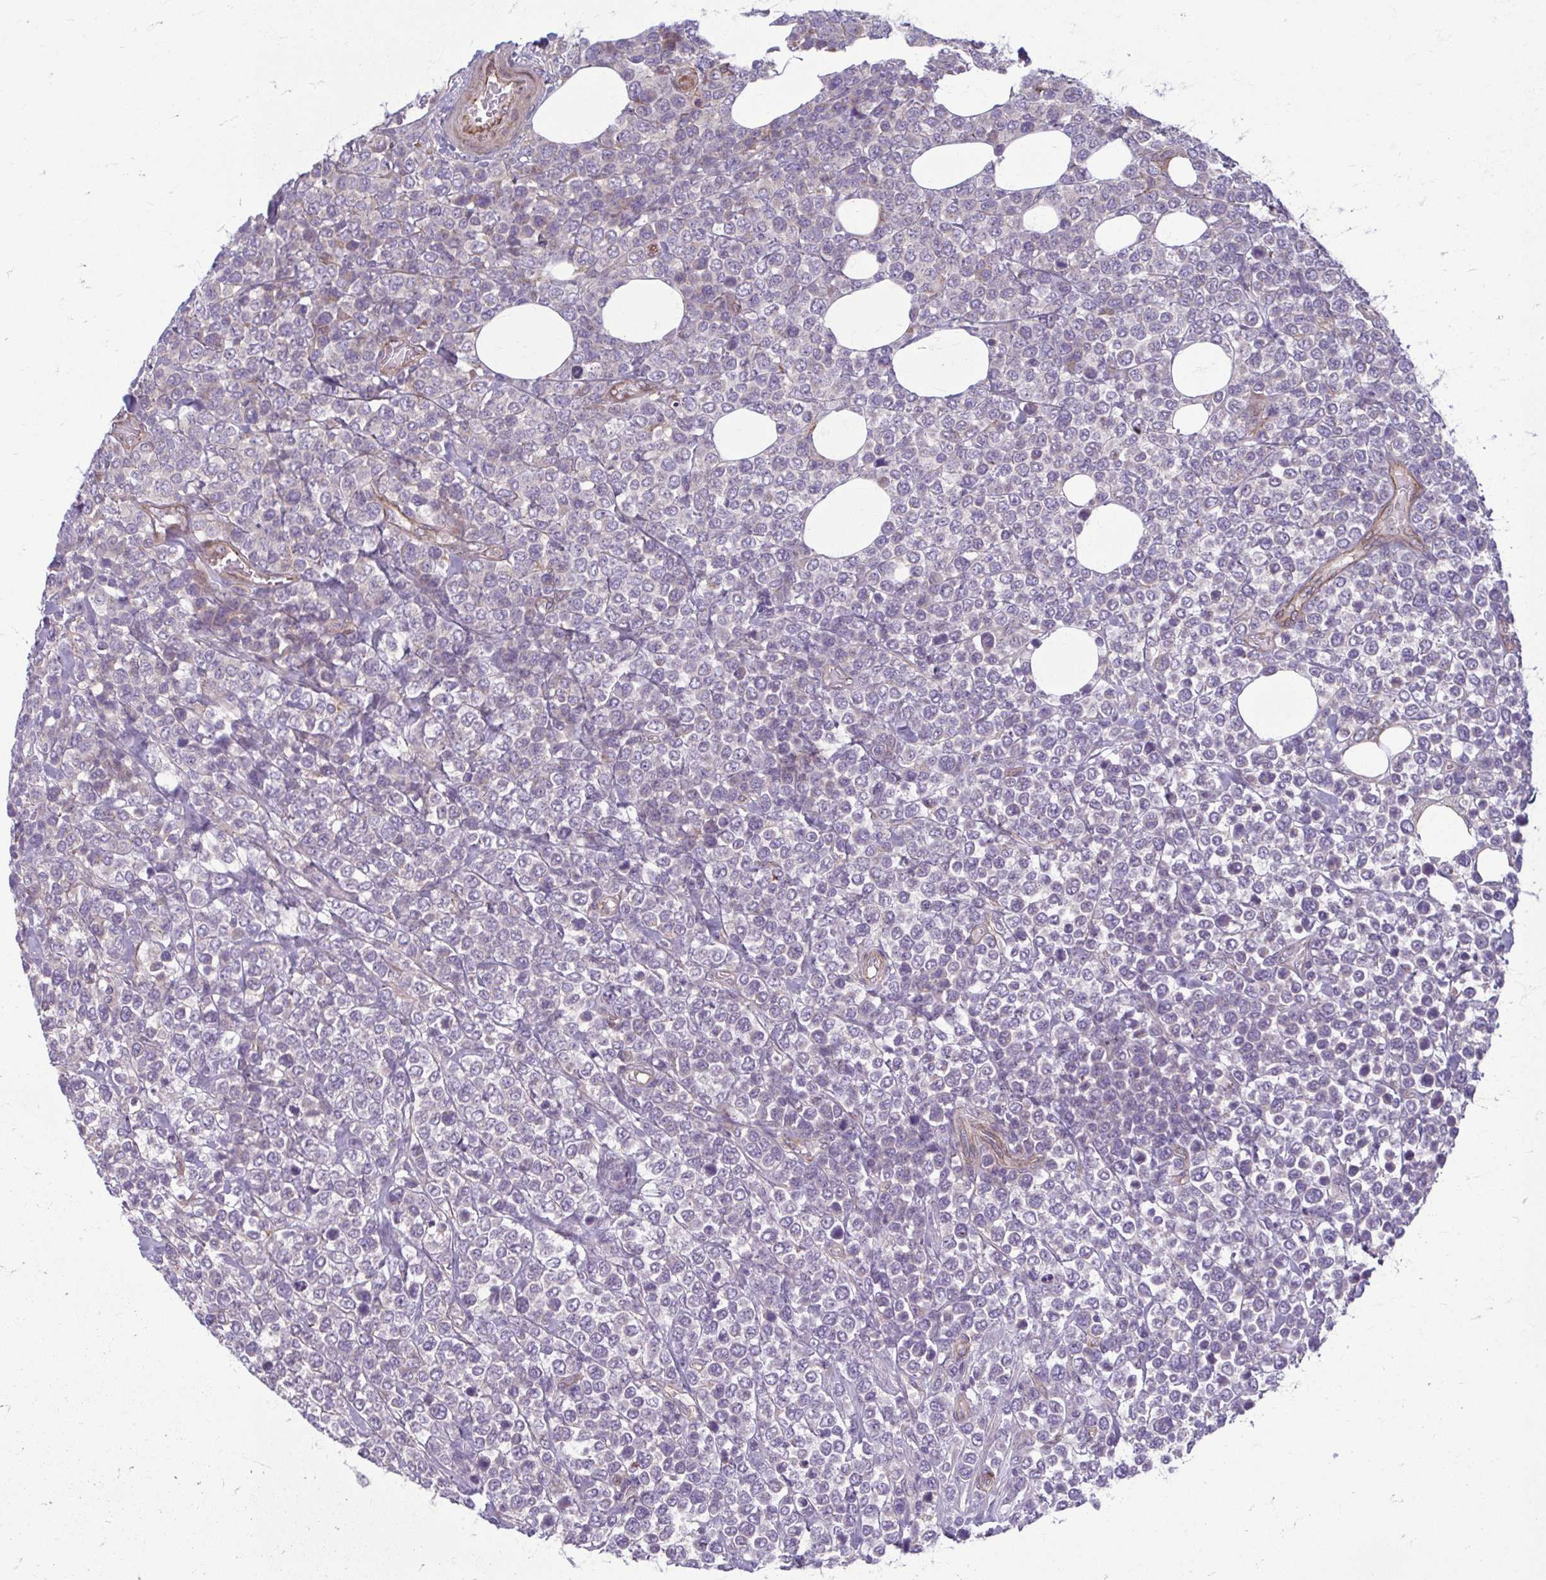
{"staining": {"intensity": "negative", "quantity": "none", "location": "none"}, "tissue": "lymphoma", "cell_type": "Tumor cells", "image_type": "cancer", "snomed": [{"axis": "morphology", "description": "Malignant lymphoma, non-Hodgkin's type, High grade"}, {"axis": "topography", "description": "Soft tissue"}], "caption": "DAB immunohistochemical staining of lymphoma exhibits no significant staining in tumor cells.", "gene": "EID2B", "patient": {"sex": "female", "age": 56}}